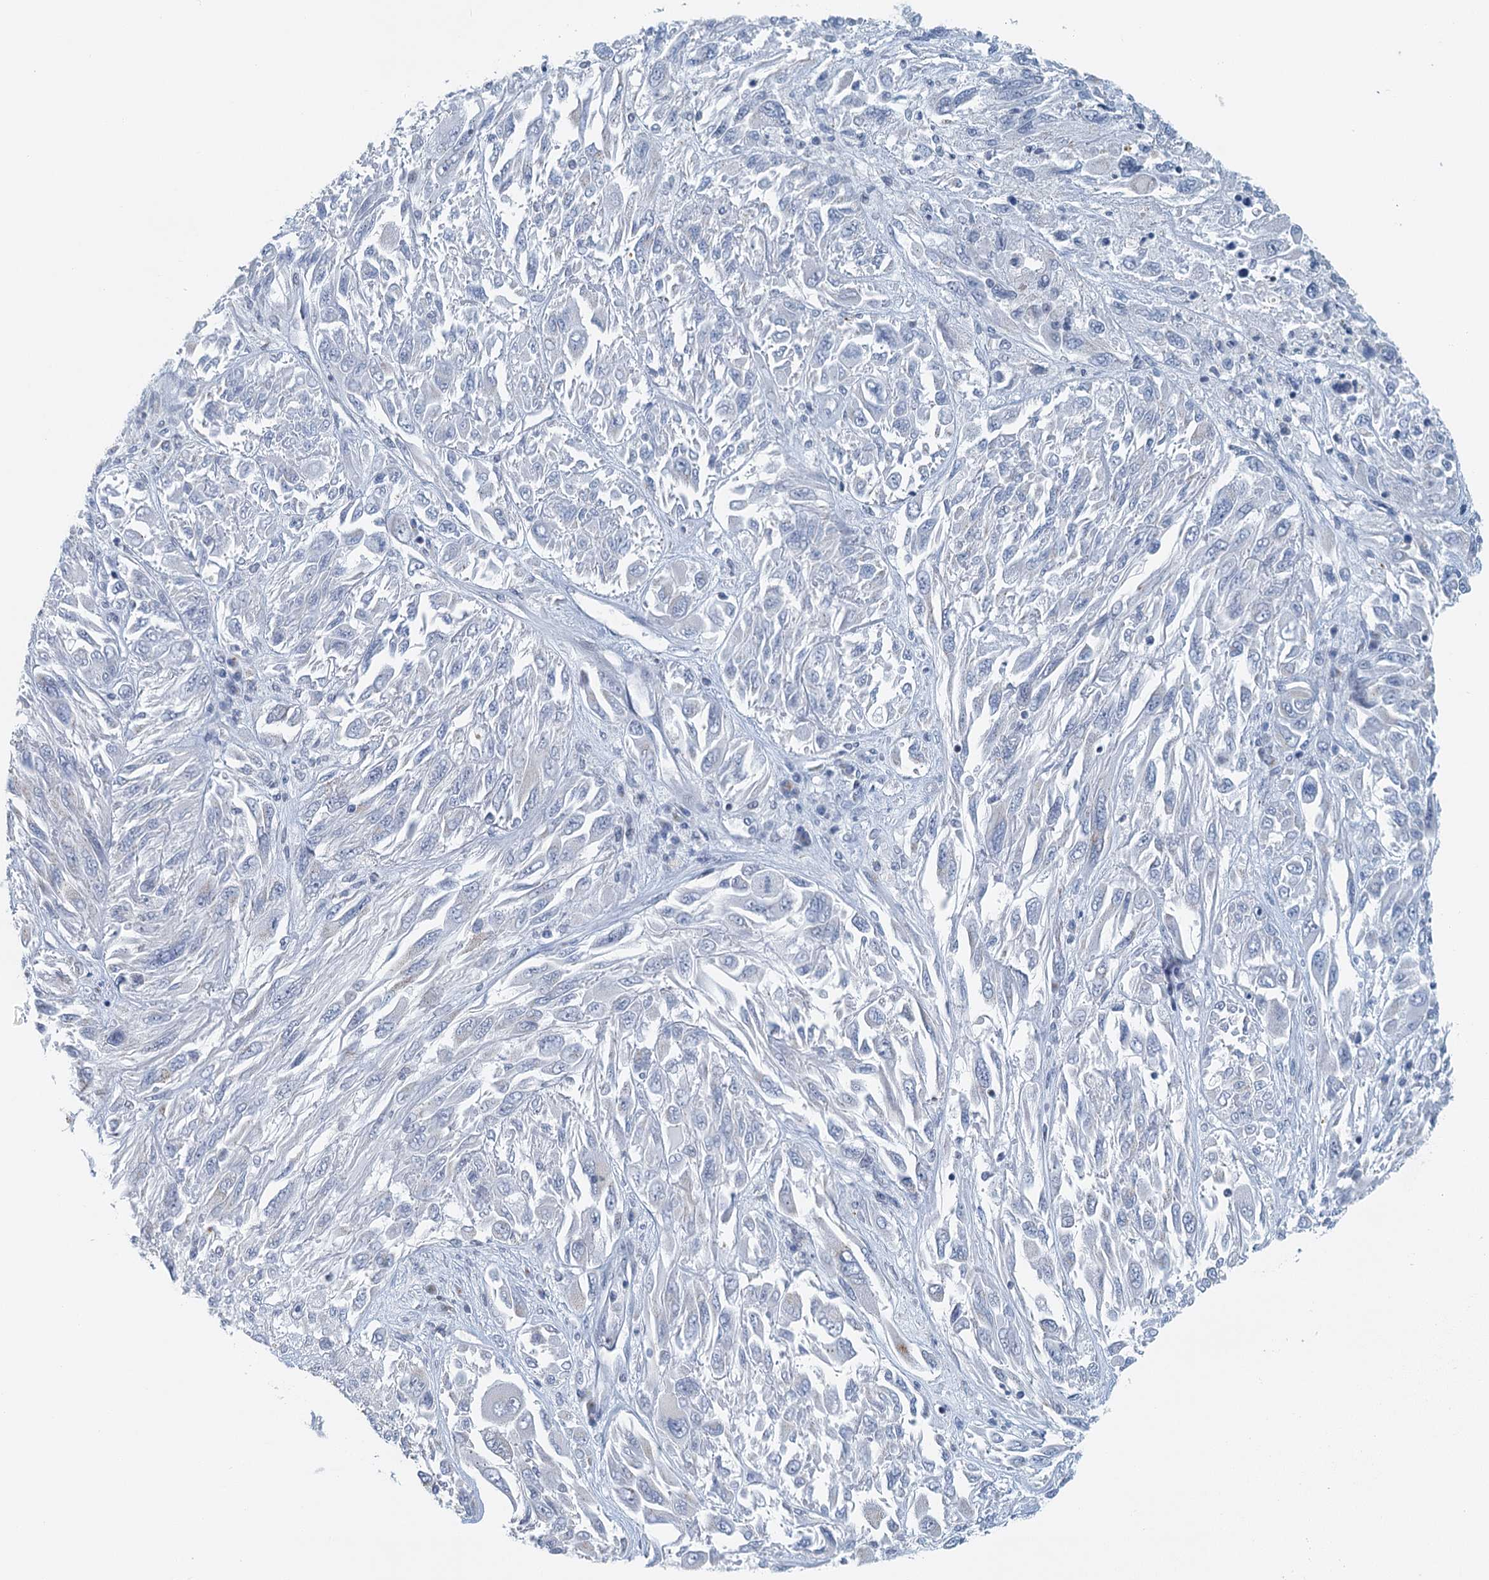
{"staining": {"intensity": "negative", "quantity": "none", "location": "none"}, "tissue": "melanoma", "cell_type": "Tumor cells", "image_type": "cancer", "snomed": [{"axis": "morphology", "description": "Malignant melanoma, NOS"}, {"axis": "topography", "description": "Skin"}], "caption": "Immunohistochemical staining of melanoma reveals no significant expression in tumor cells.", "gene": "ZNF527", "patient": {"sex": "female", "age": 91}}